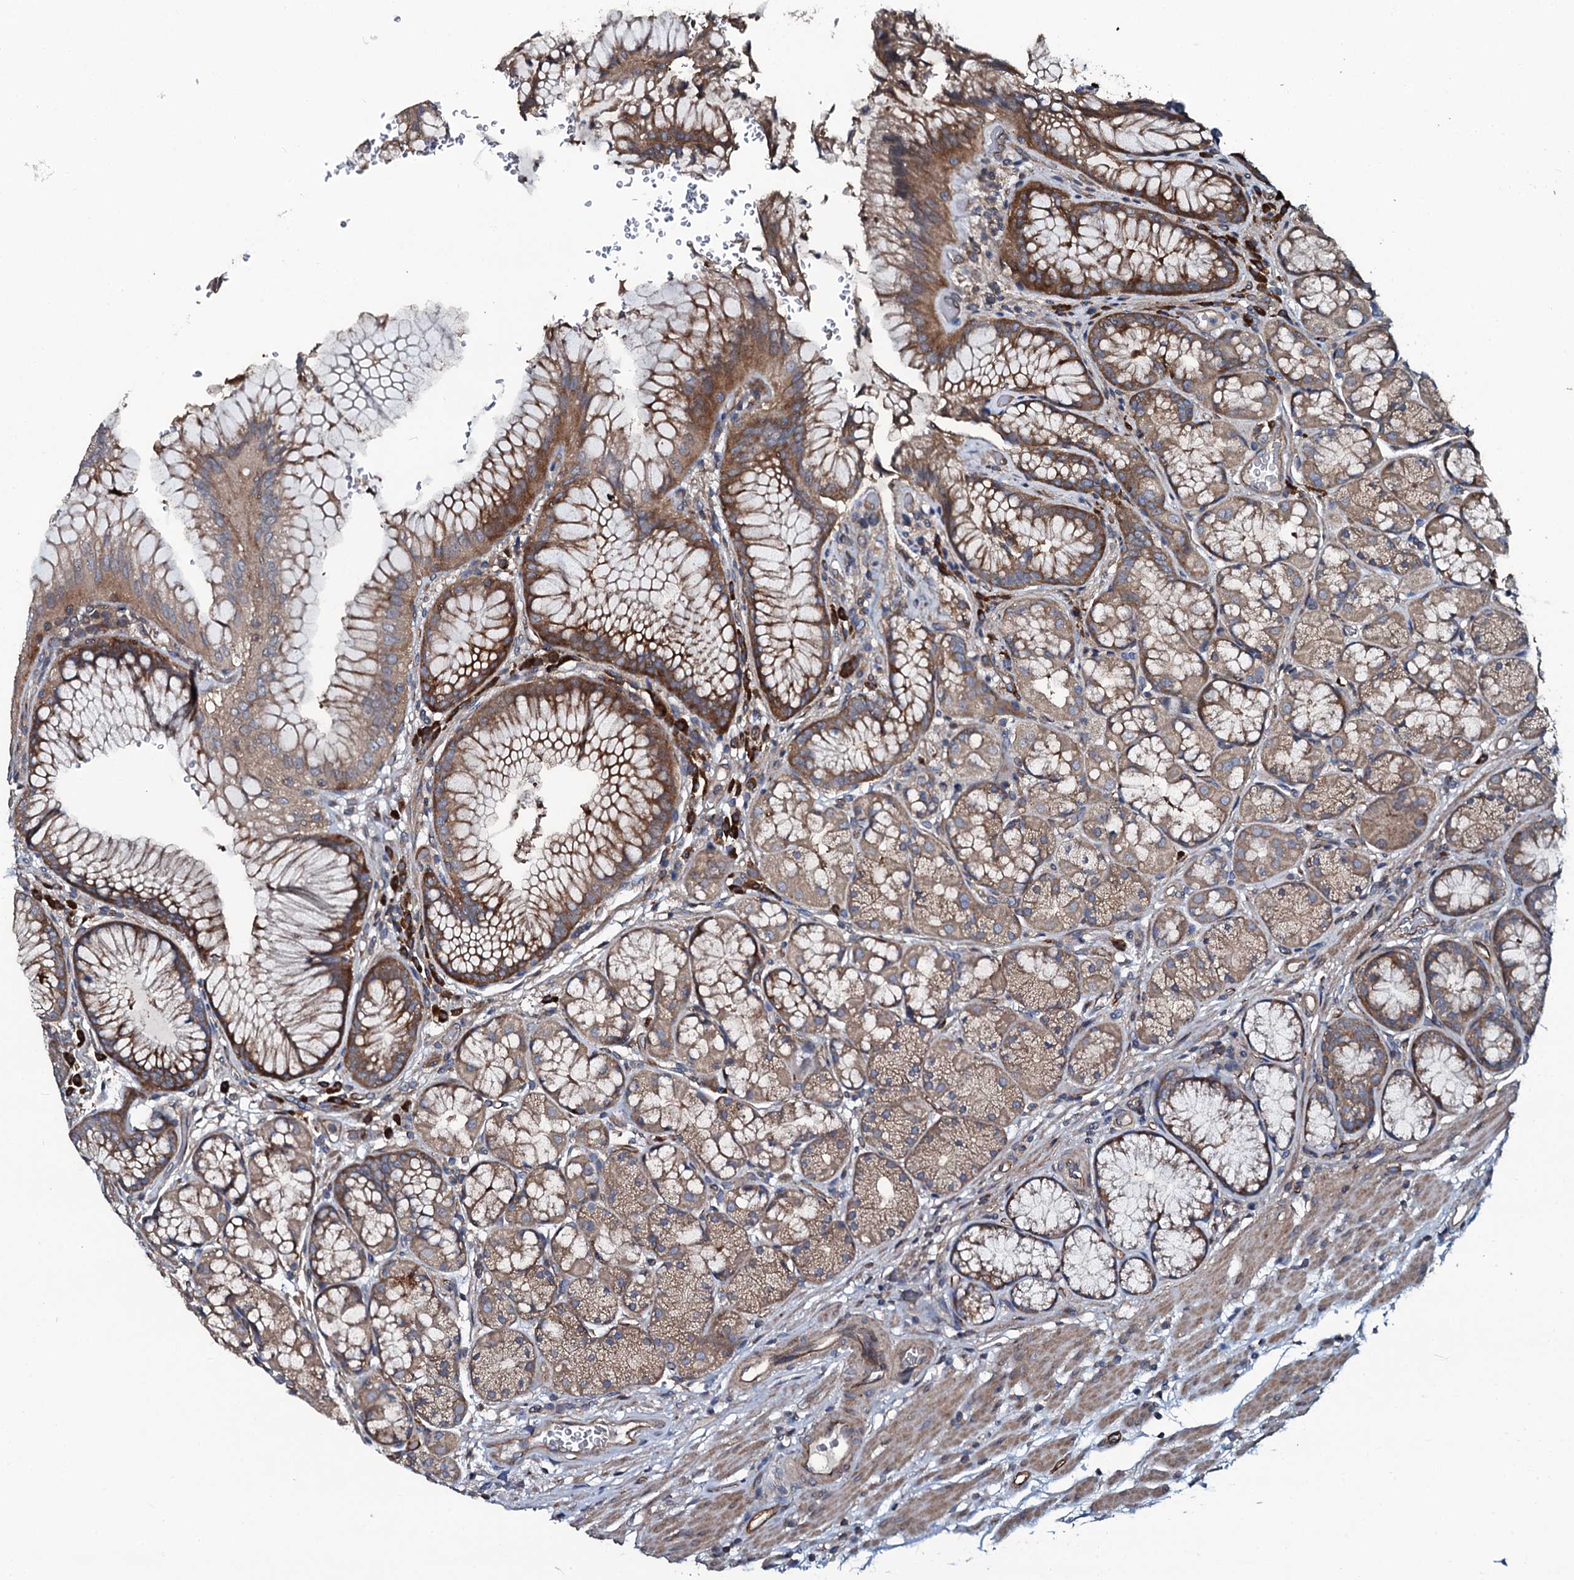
{"staining": {"intensity": "moderate", "quantity": ">75%", "location": "cytoplasmic/membranous"}, "tissue": "stomach", "cell_type": "Glandular cells", "image_type": "normal", "snomed": [{"axis": "morphology", "description": "Normal tissue, NOS"}, {"axis": "topography", "description": "Stomach"}], "caption": "A medium amount of moderate cytoplasmic/membranous positivity is seen in approximately >75% of glandular cells in normal stomach. The protein of interest is stained brown, and the nuclei are stained in blue (DAB IHC with brightfield microscopy, high magnification).", "gene": "USPL1", "patient": {"sex": "male", "age": 63}}